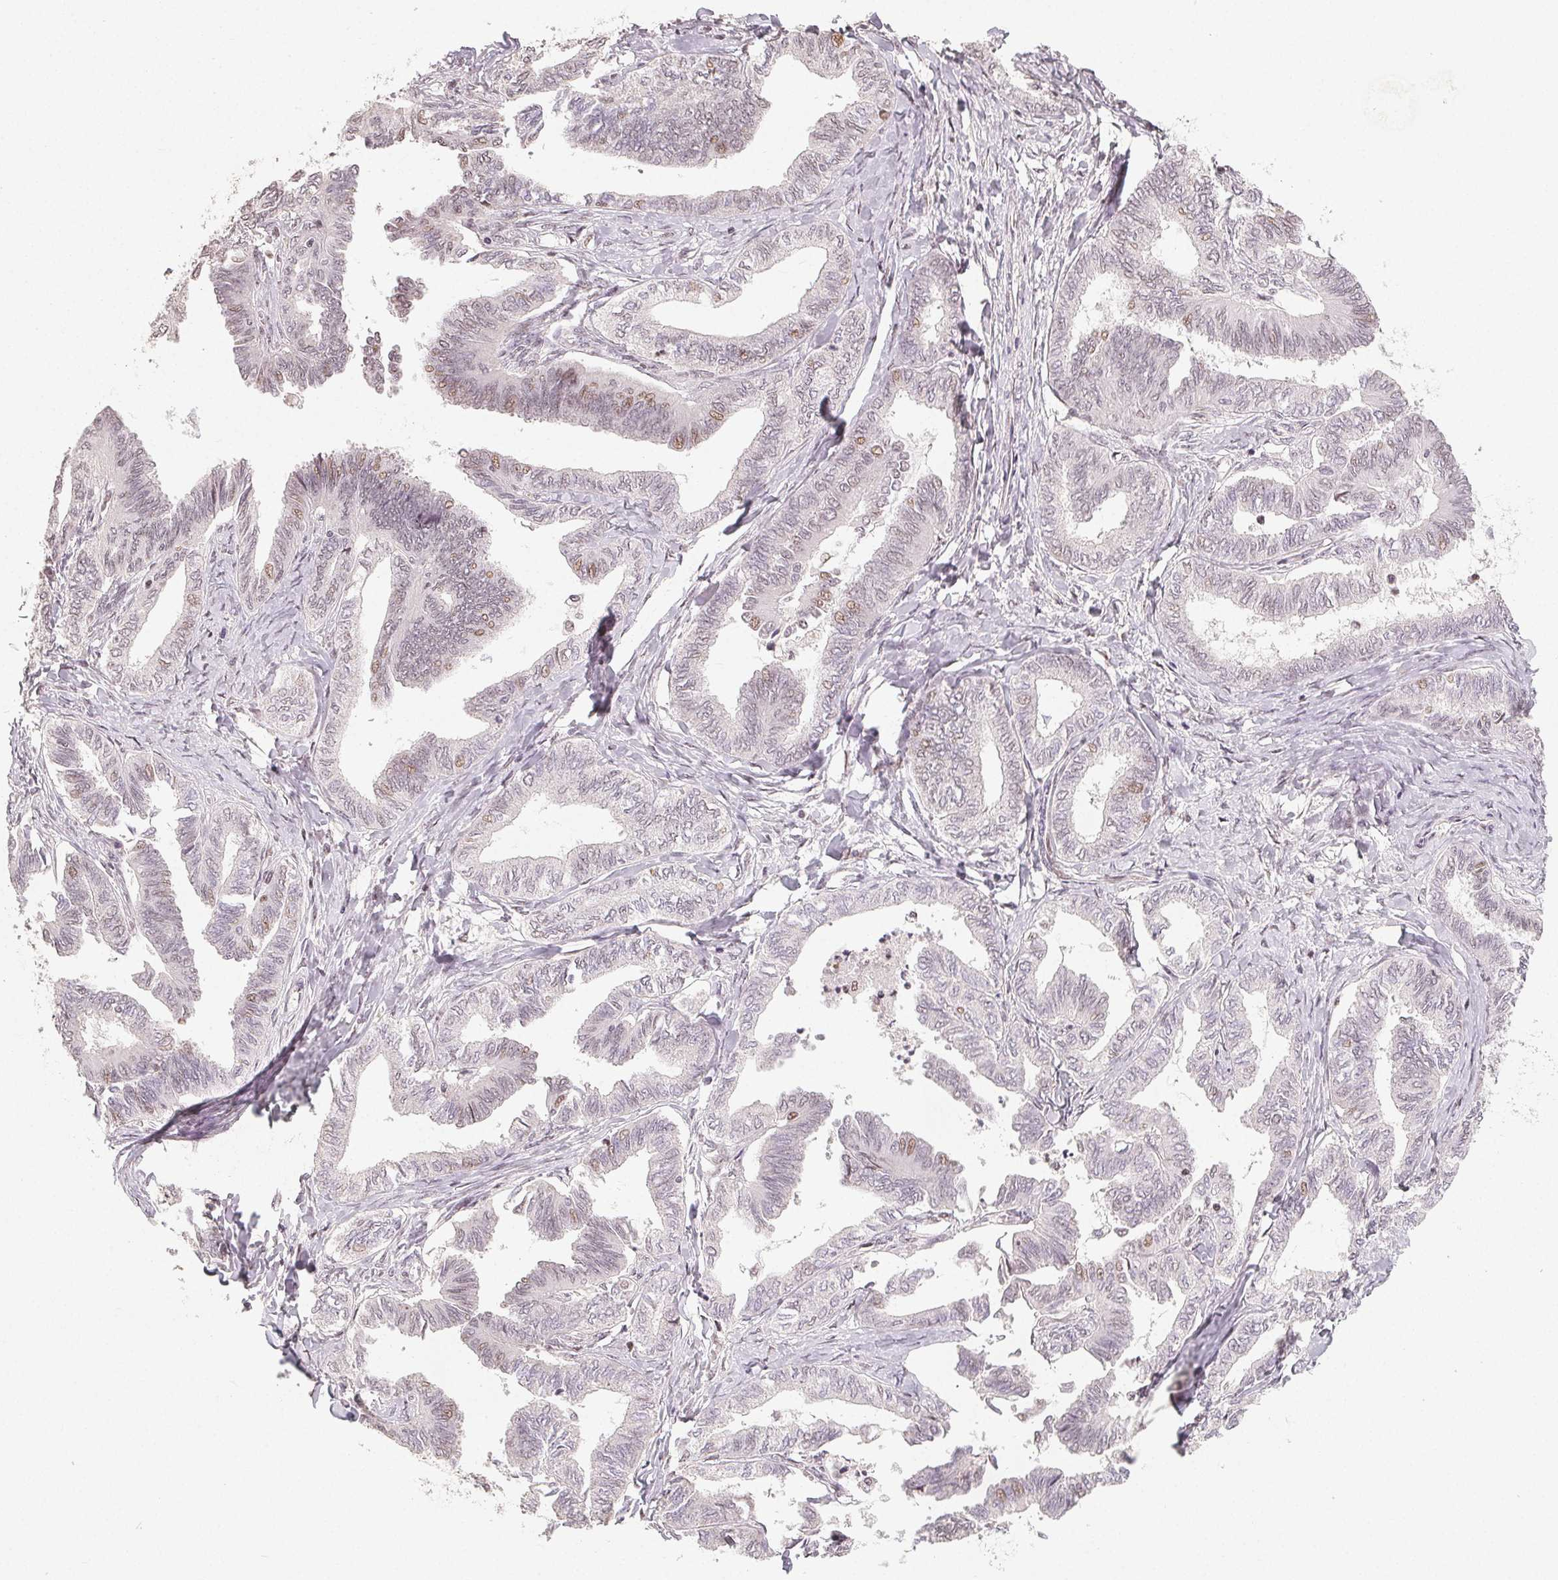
{"staining": {"intensity": "weak", "quantity": "<25%", "location": "nuclear"}, "tissue": "ovarian cancer", "cell_type": "Tumor cells", "image_type": "cancer", "snomed": [{"axis": "morphology", "description": "Carcinoma, endometroid"}, {"axis": "topography", "description": "Ovary"}], "caption": "Immunohistochemical staining of human ovarian endometroid carcinoma demonstrates no significant expression in tumor cells. (DAB immunohistochemistry (IHC) visualized using brightfield microscopy, high magnification).", "gene": "CCDC138", "patient": {"sex": "female", "age": 70}}